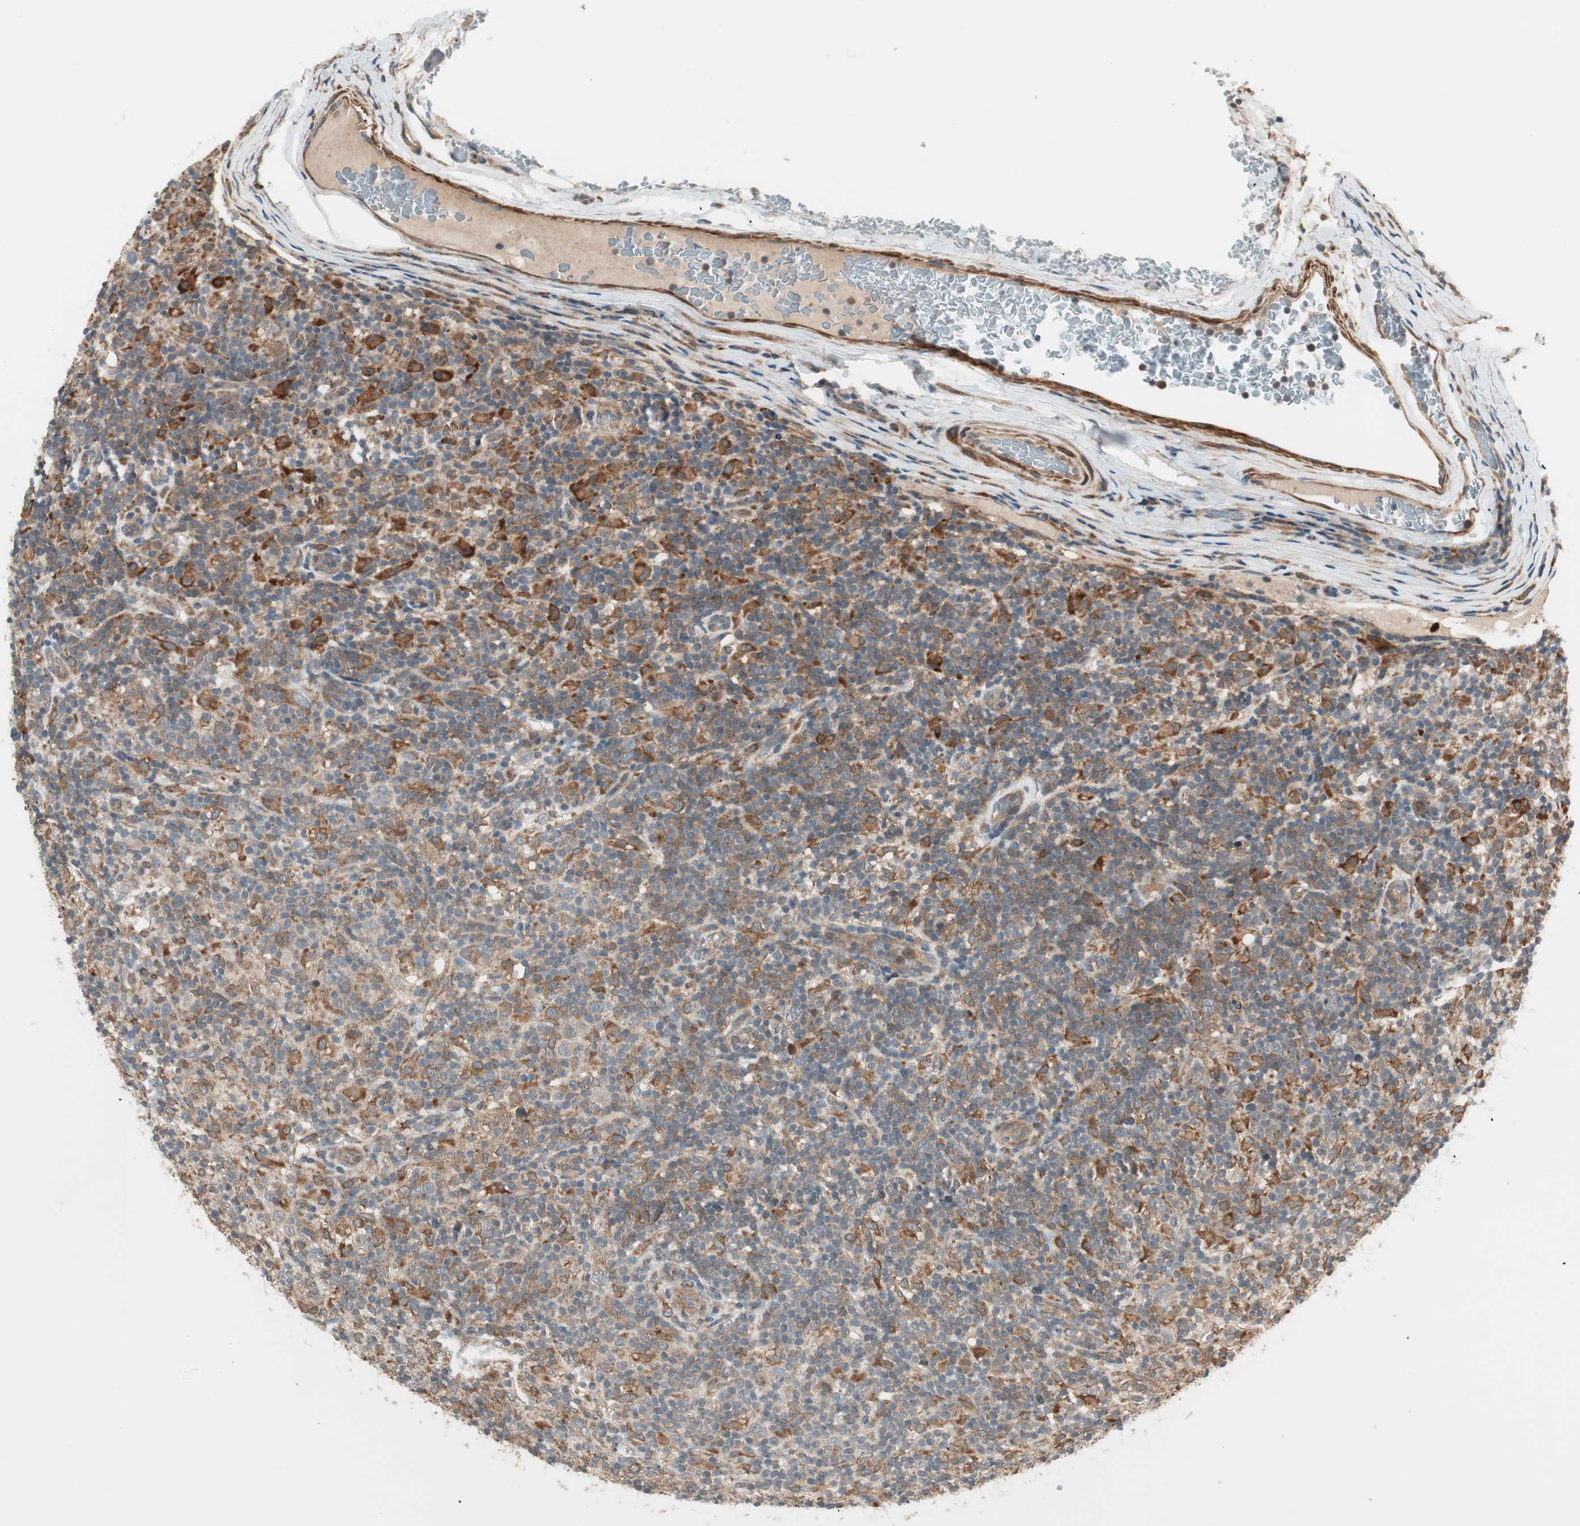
{"staining": {"intensity": "negative", "quantity": "none", "location": "none"}, "tissue": "lymphoma", "cell_type": "Tumor cells", "image_type": "cancer", "snomed": [{"axis": "morphology", "description": "Hodgkin's disease, NOS"}, {"axis": "topography", "description": "Lymph node"}], "caption": "Immunohistochemical staining of human lymphoma reveals no significant positivity in tumor cells.", "gene": "SFRP1", "patient": {"sex": "male", "age": 70}}